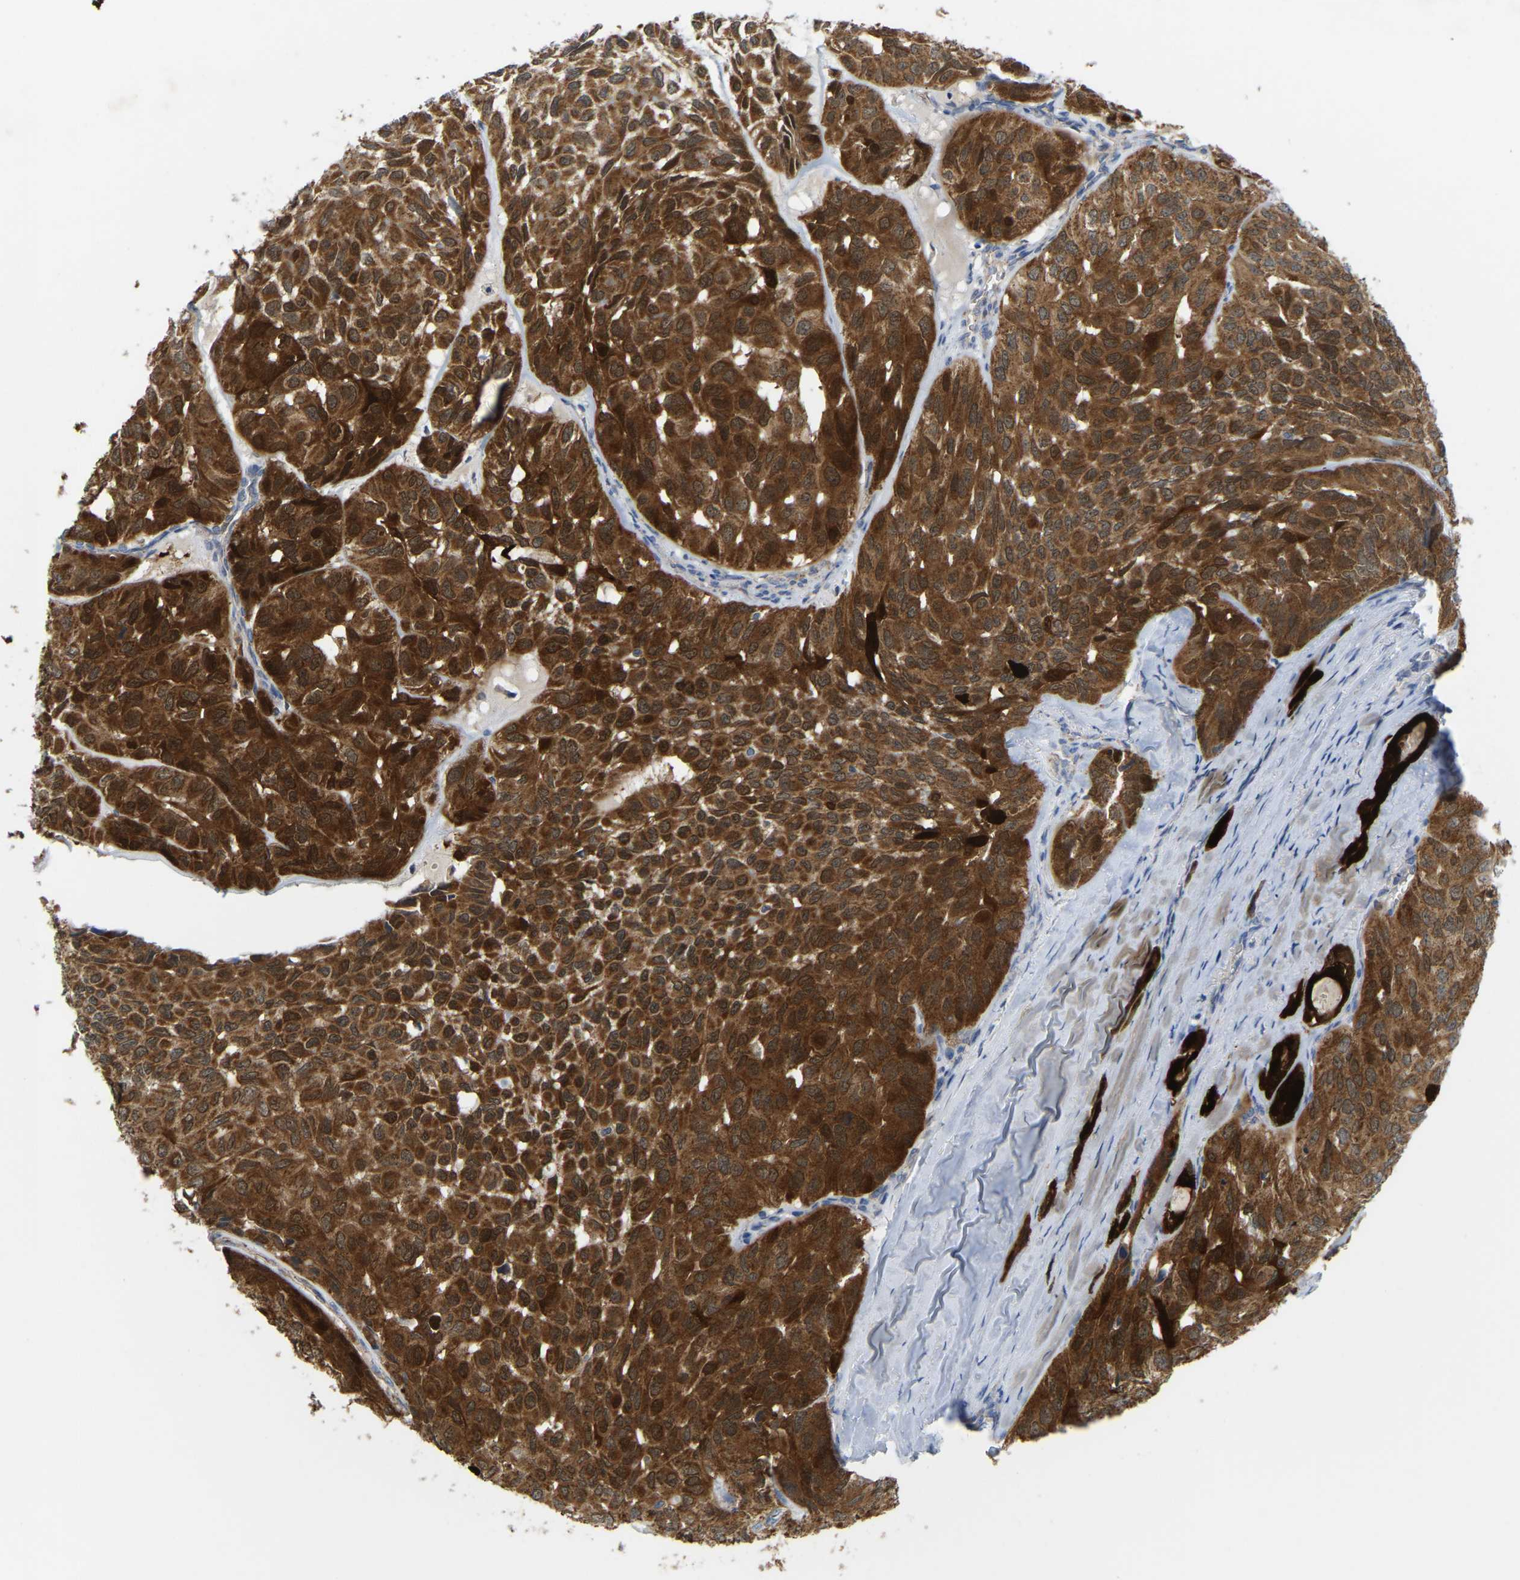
{"staining": {"intensity": "strong", "quantity": ">75%", "location": "cytoplasmic/membranous"}, "tissue": "head and neck cancer", "cell_type": "Tumor cells", "image_type": "cancer", "snomed": [{"axis": "morphology", "description": "Adenocarcinoma, NOS"}, {"axis": "topography", "description": "Salivary gland, NOS"}, {"axis": "topography", "description": "Head-Neck"}], "caption": "Head and neck adenocarcinoma stained for a protein displays strong cytoplasmic/membranous positivity in tumor cells.", "gene": "SERPINB5", "patient": {"sex": "female", "age": 76}}